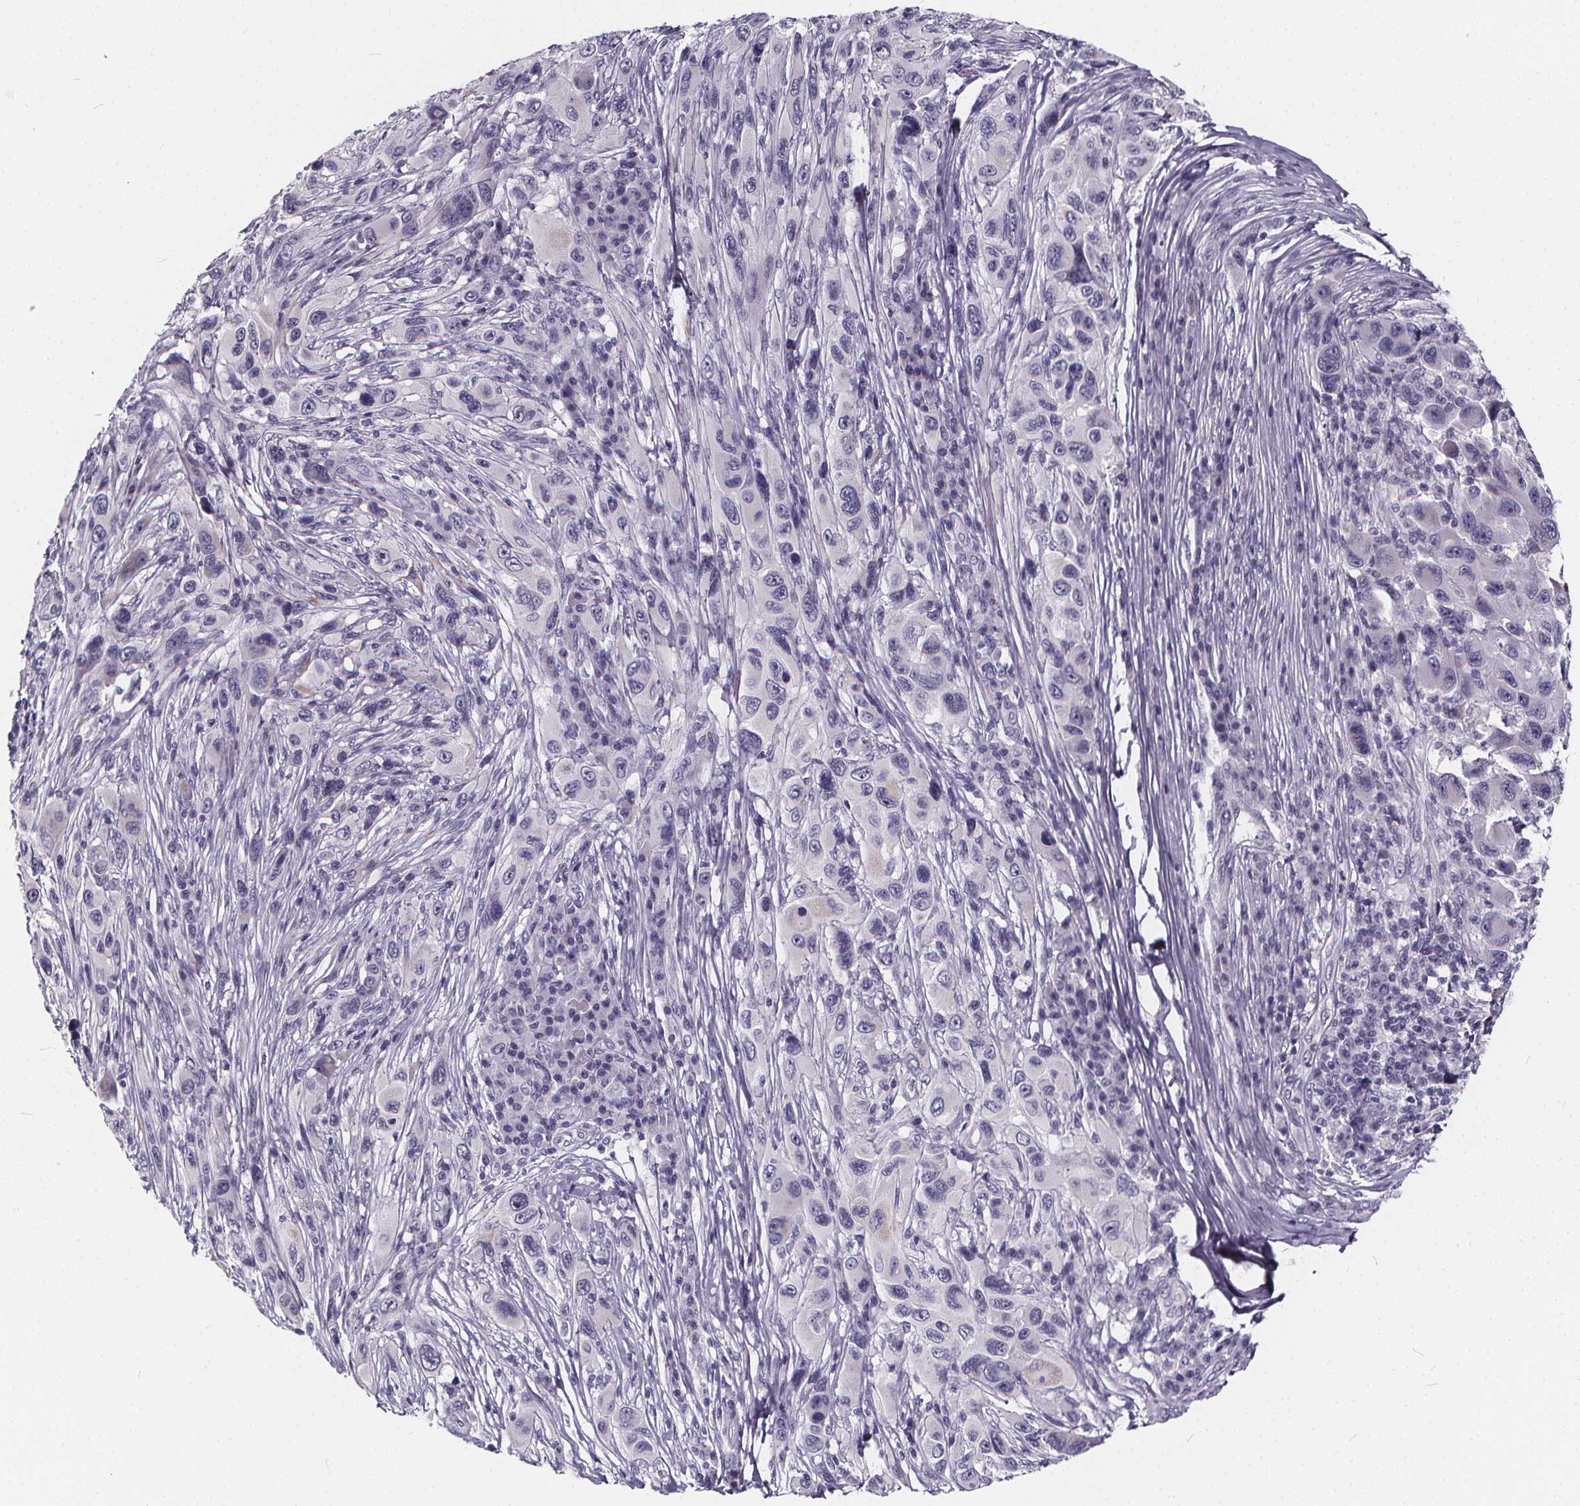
{"staining": {"intensity": "negative", "quantity": "none", "location": "none"}, "tissue": "melanoma", "cell_type": "Tumor cells", "image_type": "cancer", "snomed": [{"axis": "morphology", "description": "Malignant melanoma, NOS"}, {"axis": "topography", "description": "Skin"}], "caption": "An immunohistochemistry (IHC) histopathology image of malignant melanoma is shown. There is no staining in tumor cells of malignant melanoma. (DAB (3,3'-diaminobenzidine) IHC with hematoxylin counter stain).", "gene": "SPEF2", "patient": {"sex": "male", "age": 53}}